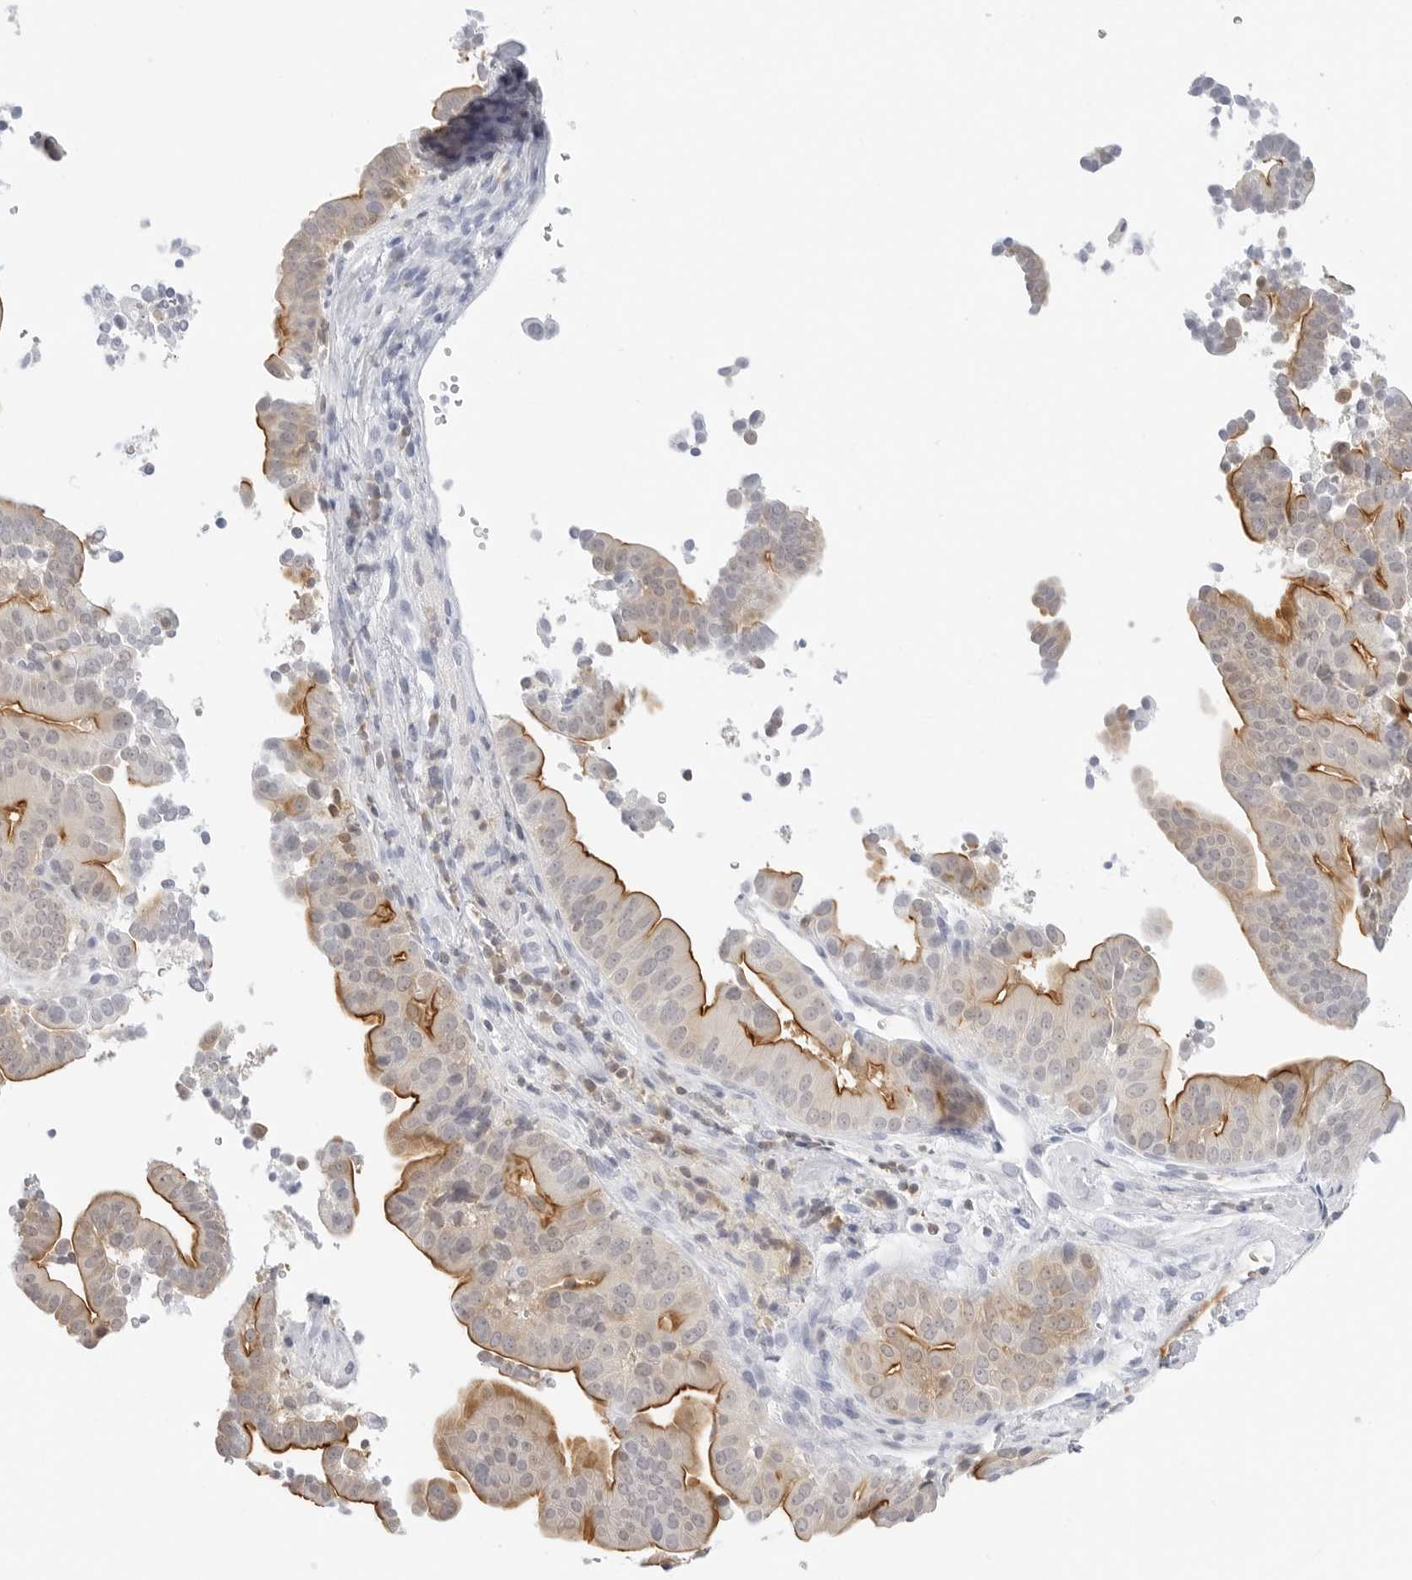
{"staining": {"intensity": "strong", "quantity": "25%-75%", "location": "cytoplasmic/membranous"}, "tissue": "liver cancer", "cell_type": "Tumor cells", "image_type": "cancer", "snomed": [{"axis": "morphology", "description": "Cholangiocarcinoma"}, {"axis": "topography", "description": "Liver"}], "caption": "Liver cholangiocarcinoma tissue shows strong cytoplasmic/membranous staining in approximately 25%-75% of tumor cells", "gene": "SLC9A3R1", "patient": {"sex": "female", "age": 75}}